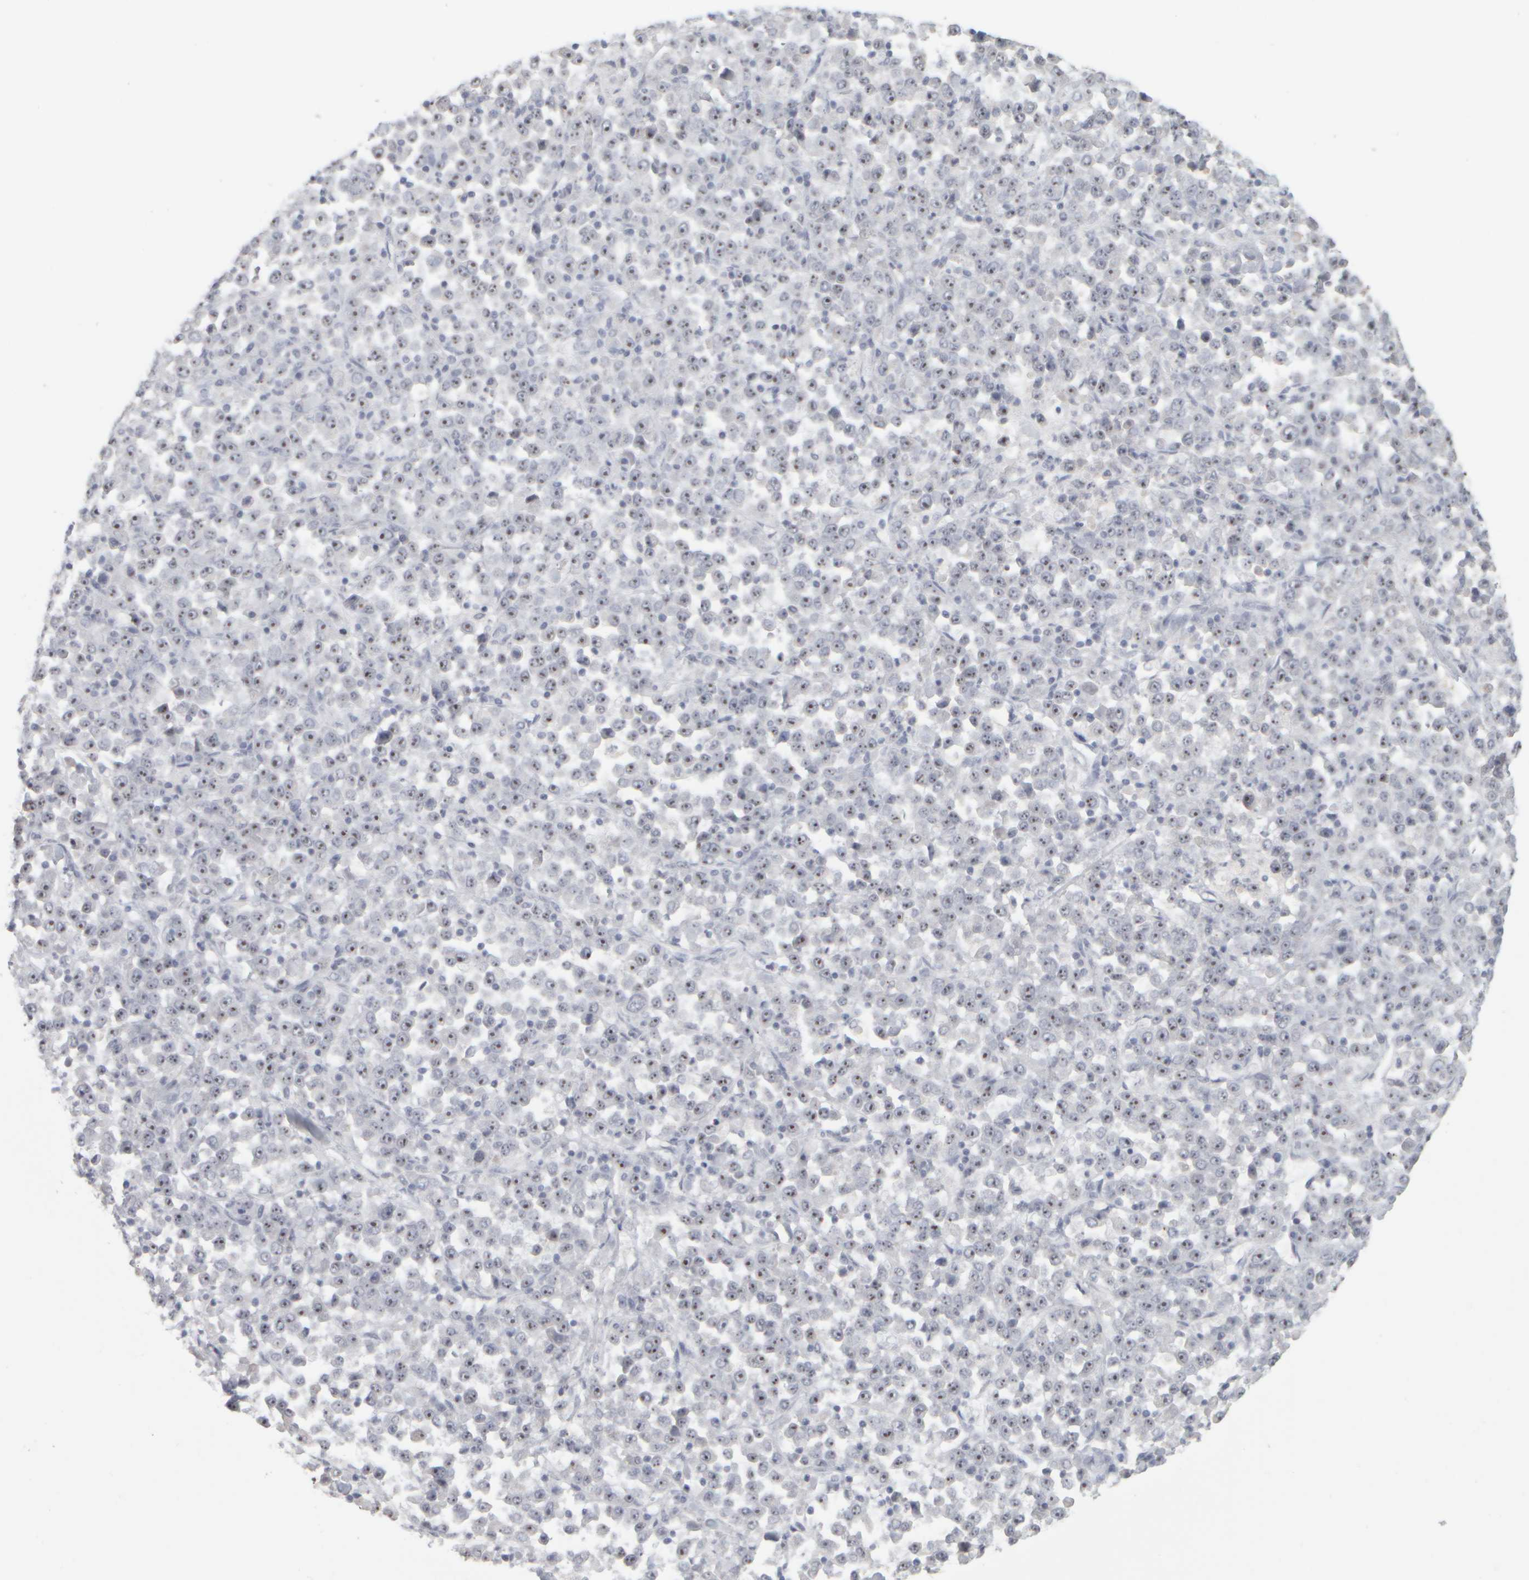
{"staining": {"intensity": "strong", "quantity": ">75%", "location": "nuclear"}, "tissue": "stomach cancer", "cell_type": "Tumor cells", "image_type": "cancer", "snomed": [{"axis": "morphology", "description": "Normal tissue, NOS"}, {"axis": "morphology", "description": "Adenocarcinoma, NOS"}, {"axis": "topography", "description": "Stomach, upper"}, {"axis": "topography", "description": "Stomach"}], "caption": "IHC histopathology image of neoplastic tissue: stomach cancer stained using immunohistochemistry (IHC) displays high levels of strong protein expression localized specifically in the nuclear of tumor cells, appearing as a nuclear brown color.", "gene": "DCXR", "patient": {"sex": "male", "age": 59}}